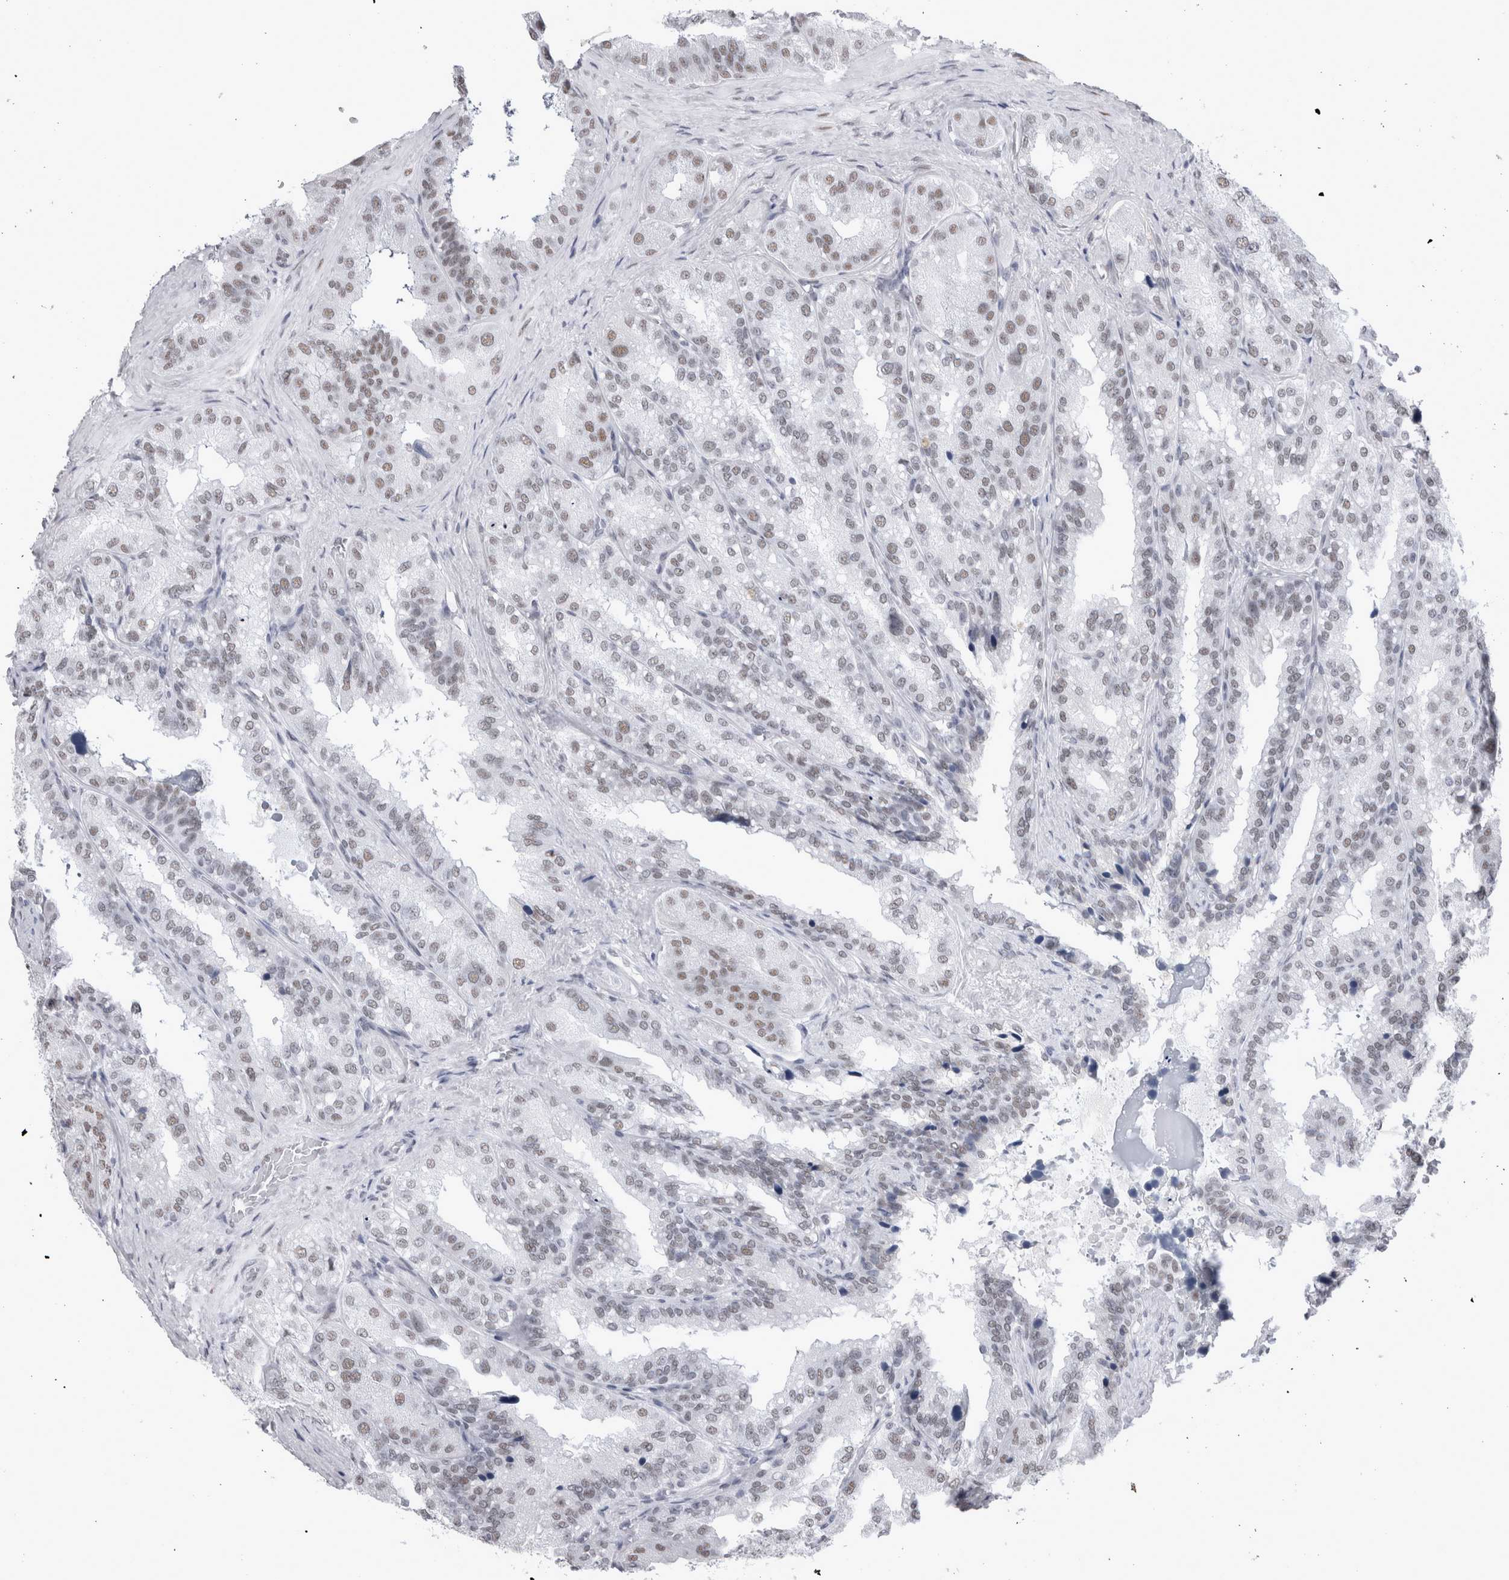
{"staining": {"intensity": "weak", "quantity": "25%-75%", "location": "nuclear"}, "tissue": "seminal vesicle", "cell_type": "Glandular cells", "image_type": "normal", "snomed": [{"axis": "morphology", "description": "Normal tissue, NOS"}, {"axis": "topography", "description": "Prostate"}, {"axis": "topography", "description": "Seminal veicle"}], "caption": "High-magnification brightfield microscopy of normal seminal vesicle stained with DAB (3,3'-diaminobenzidine) (brown) and counterstained with hematoxylin (blue). glandular cells exhibit weak nuclear positivity is identified in about25%-75% of cells.", "gene": "API5", "patient": {"sex": "male", "age": 51}}